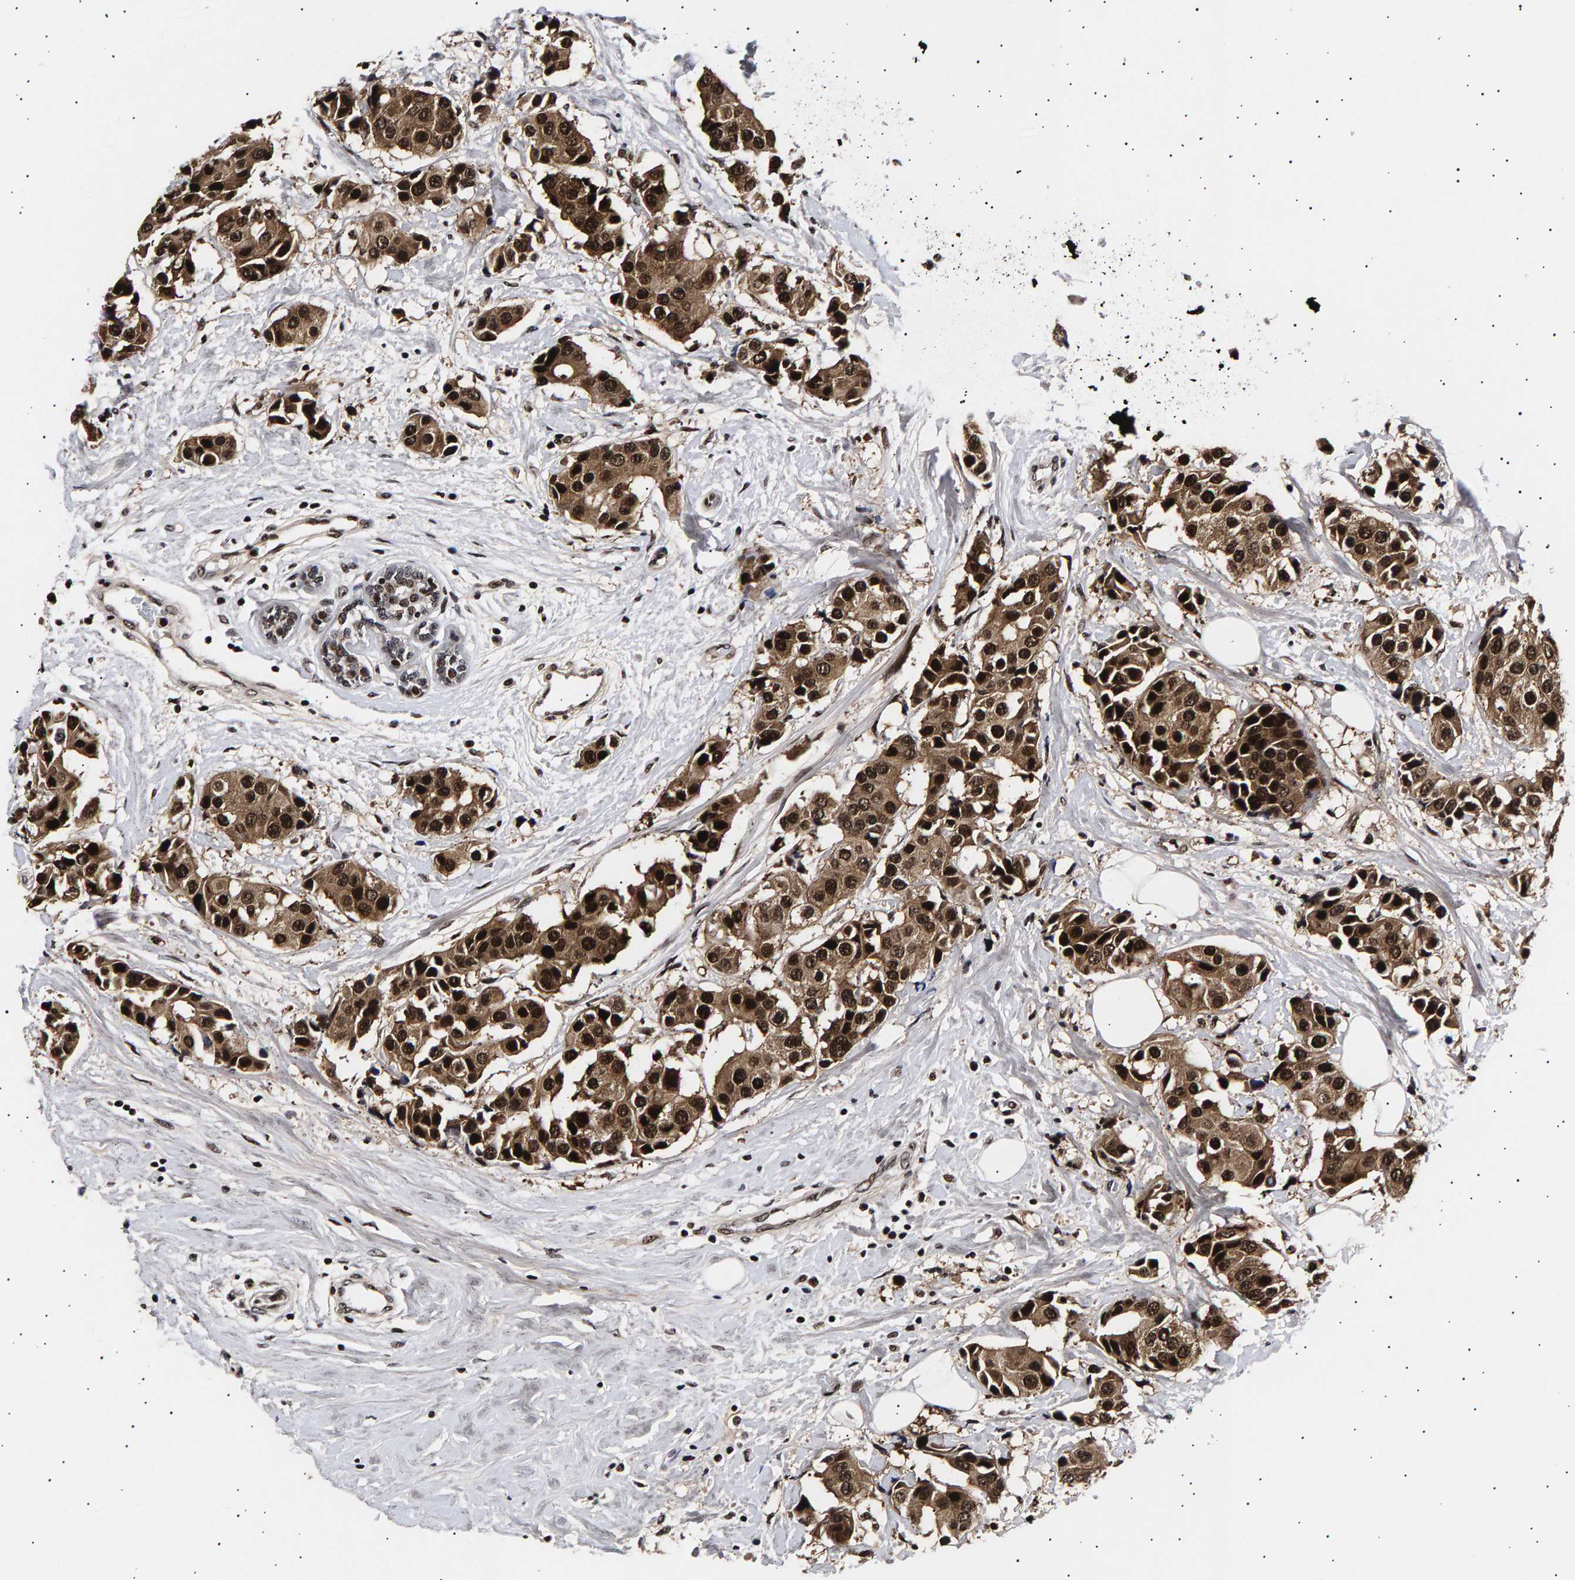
{"staining": {"intensity": "strong", "quantity": ">75%", "location": "nuclear"}, "tissue": "breast cancer", "cell_type": "Tumor cells", "image_type": "cancer", "snomed": [{"axis": "morphology", "description": "Normal tissue, NOS"}, {"axis": "morphology", "description": "Duct carcinoma"}, {"axis": "topography", "description": "Breast"}], "caption": "A brown stain labels strong nuclear positivity of a protein in human breast cancer (infiltrating ductal carcinoma) tumor cells.", "gene": "ANKRD40", "patient": {"sex": "female", "age": 39}}